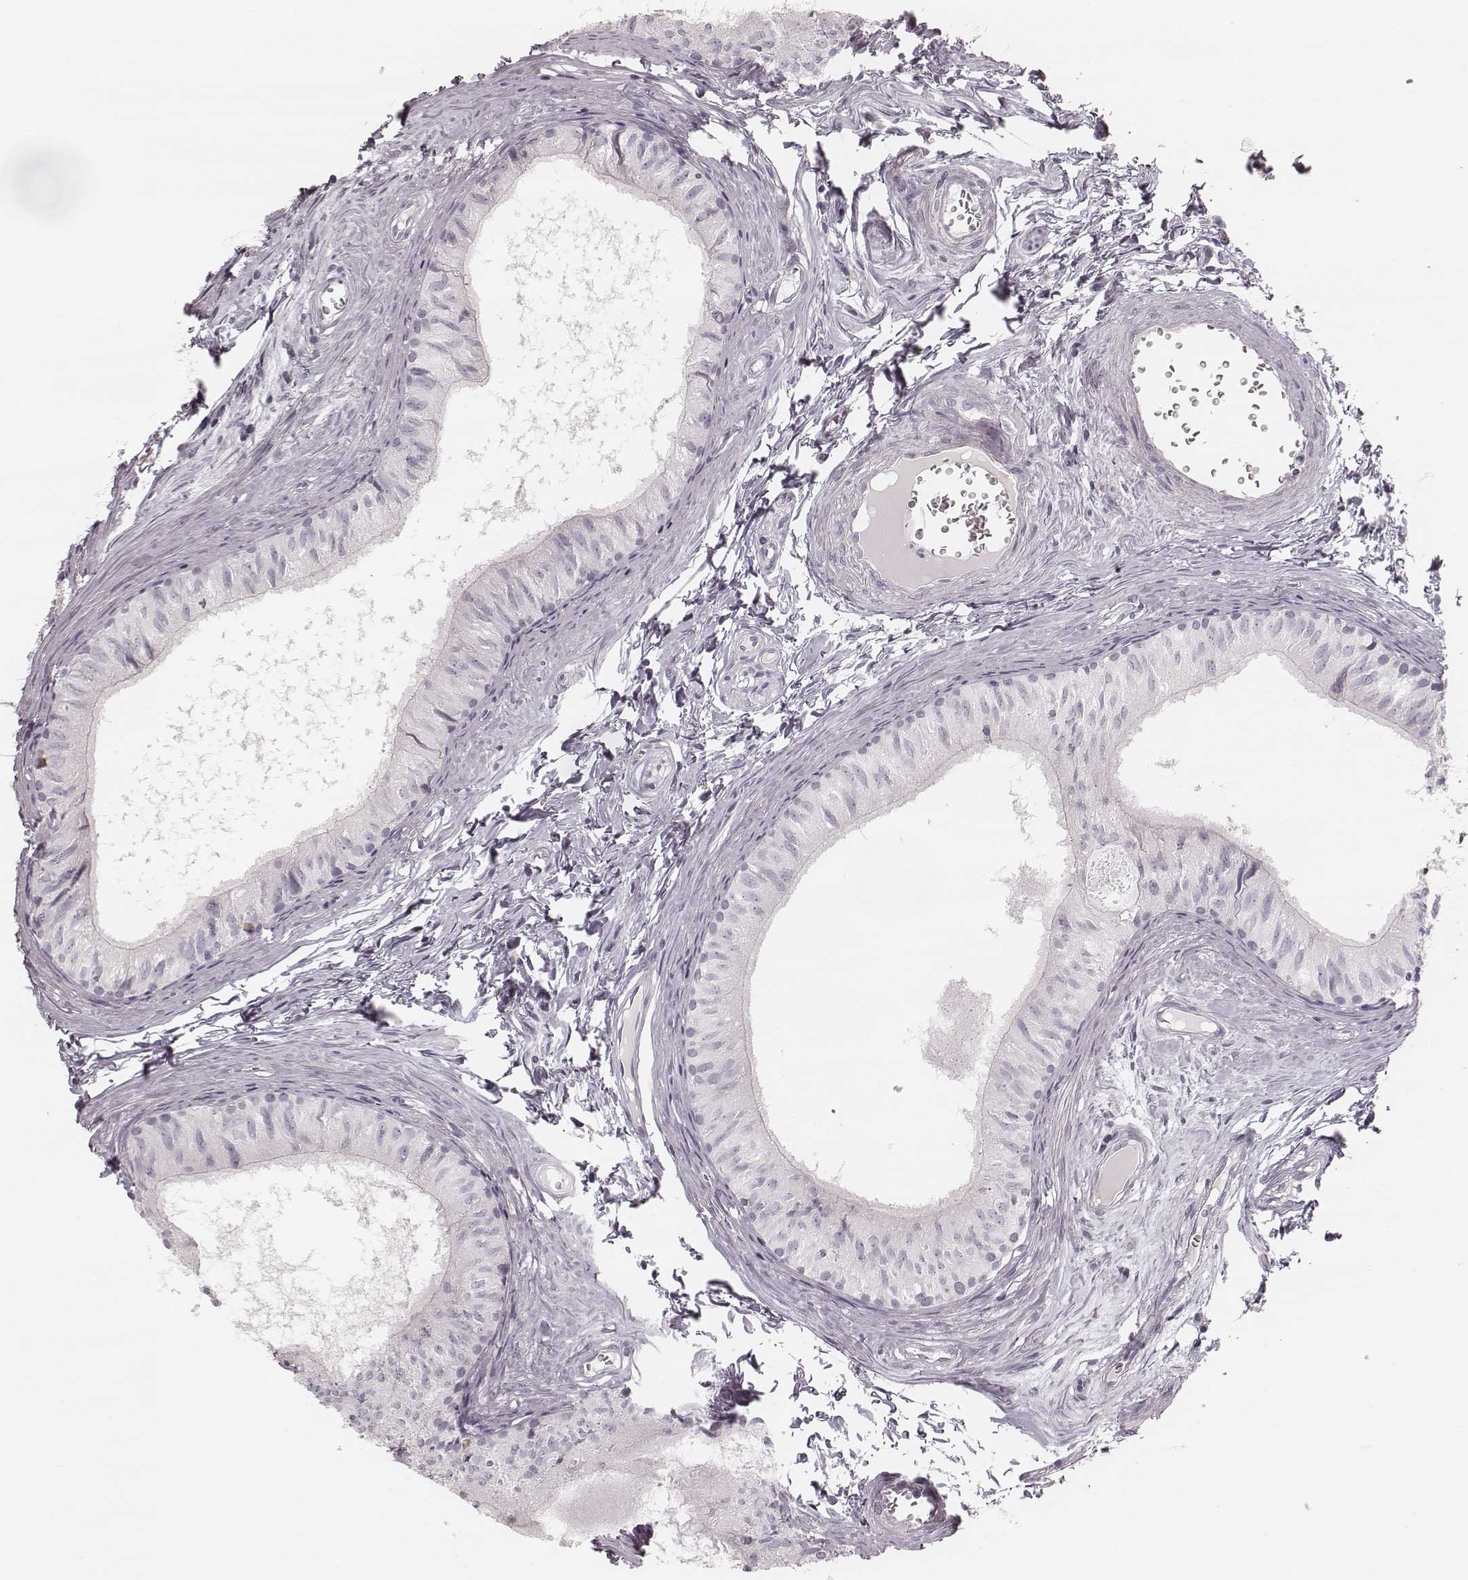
{"staining": {"intensity": "negative", "quantity": "none", "location": "none"}, "tissue": "epididymis", "cell_type": "Glandular cells", "image_type": "normal", "snomed": [{"axis": "morphology", "description": "Normal tissue, NOS"}, {"axis": "topography", "description": "Epididymis"}], "caption": "Normal epididymis was stained to show a protein in brown. There is no significant positivity in glandular cells. (Brightfield microscopy of DAB immunohistochemistry at high magnification).", "gene": "SPATA24", "patient": {"sex": "male", "age": 52}}